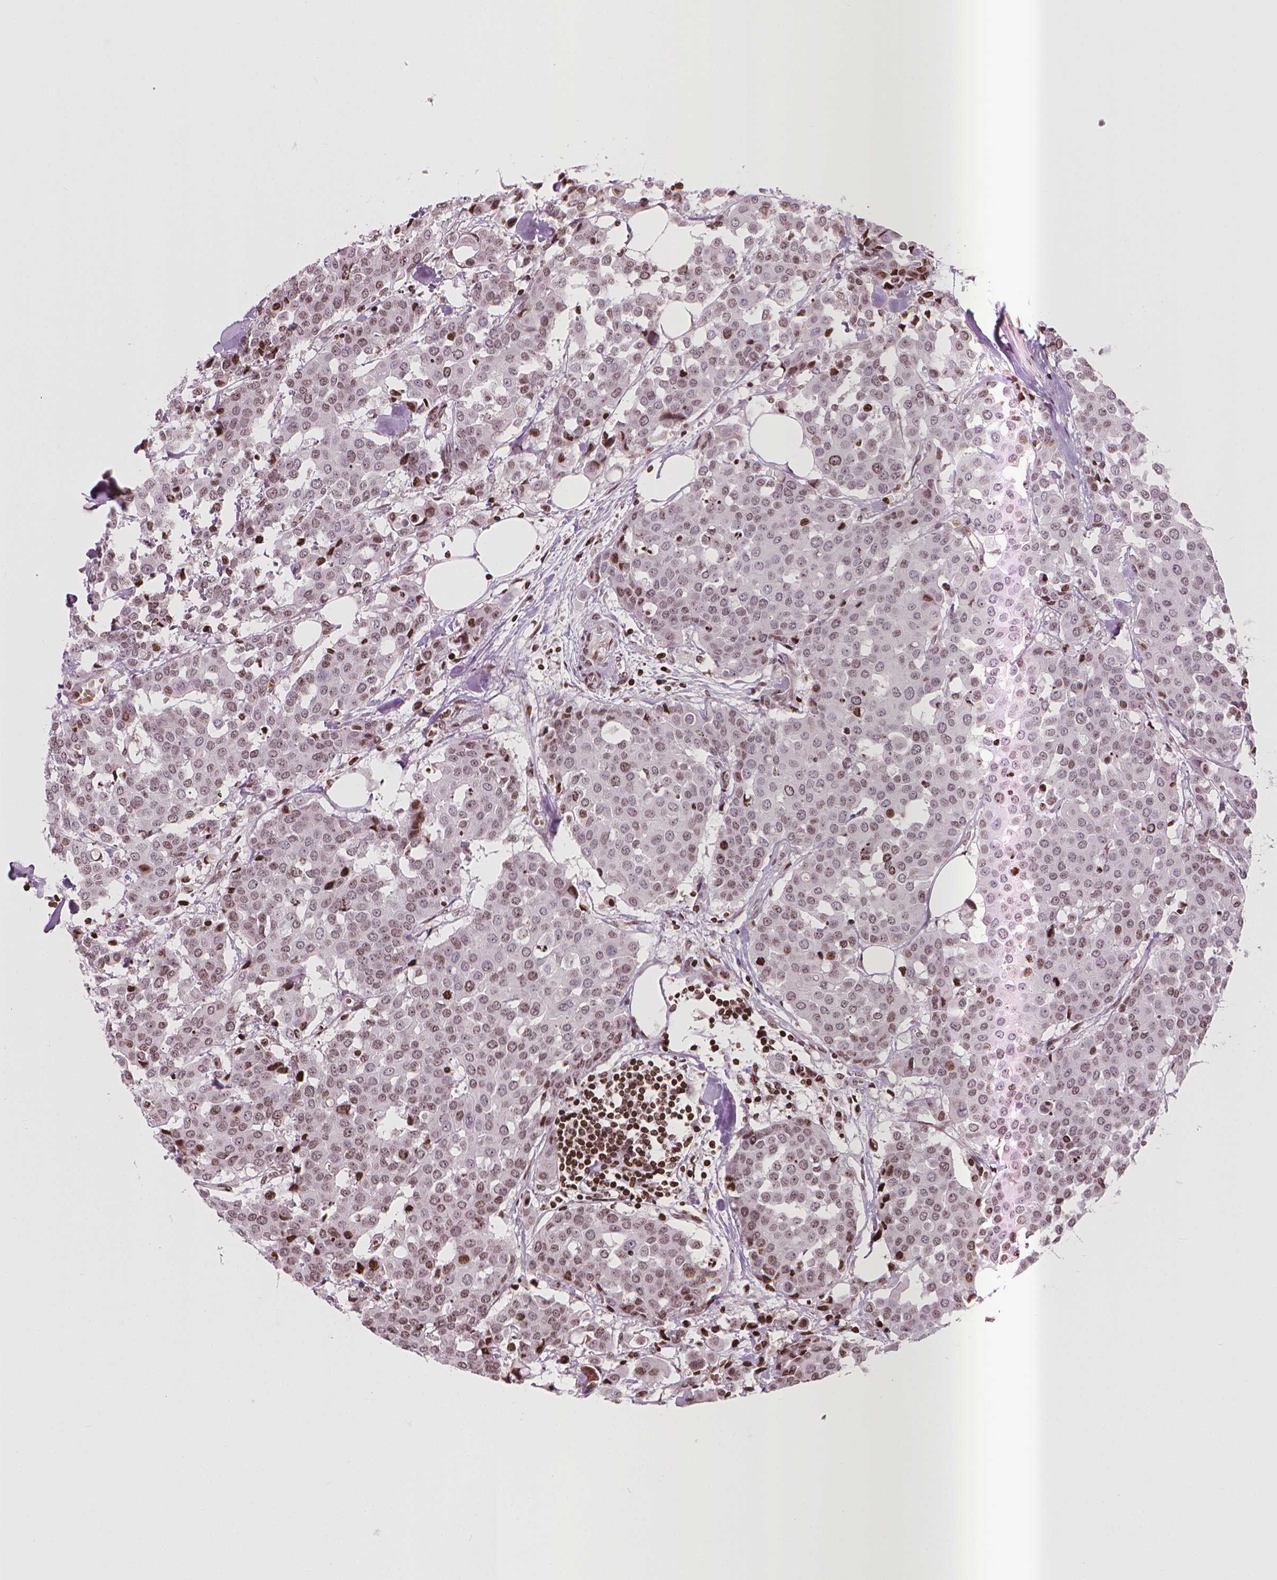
{"staining": {"intensity": "weak", "quantity": "25%-75%", "location": "nuclear"}, "tissue": "carcinoid", "cell_type": "Tumor cells", "image_type": "cancer", "snomed": [{"axis": "morphology", "description": "Carcinoid, malignant, NOS"}, {"axis": "topography", "description": "Colon"}], "caption": "An IHC histopathology image of neoplastic tissue is shown. Protein staining in brown highlights weak nuclear positivity in malignant carcinoid within tumor cells.", "gene": "PIP4K2A", "patient": {"sex": "male", "age": 81}}